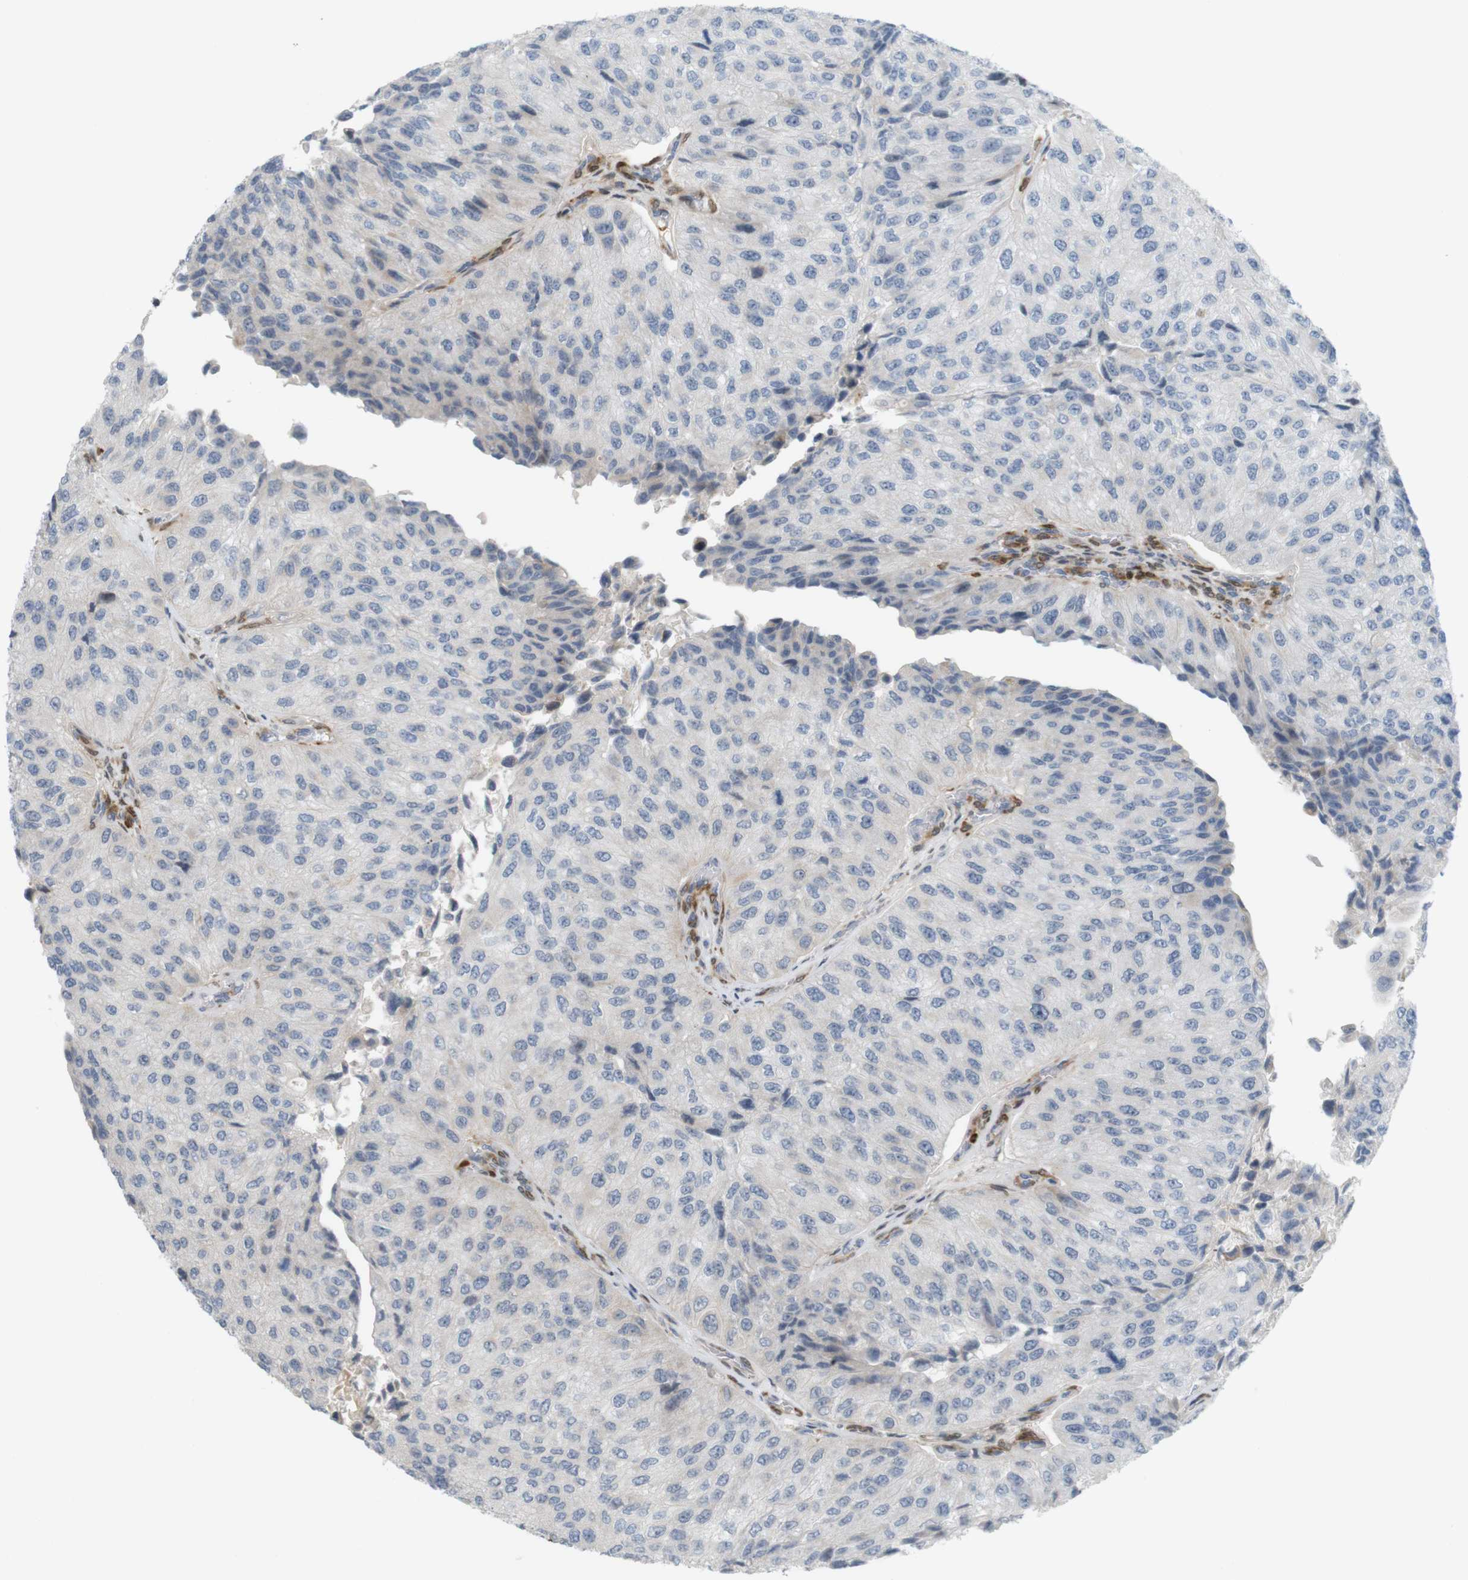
{"staining": {"intensity": "negative", "quantity": "none", "location": "none"}, "tissue": "urothelial cancer", "cell_type": "Tumor cells", "image_type": "cancer", "snomed": [{"axis": "morphology", "description": "Urothelial carcinoma, High grade"}, {"axis": "topography", "description": "Kidney"}, {"axis": "topography", "description": "Urinary bladder"}], "caption": "This is an IHC image of urothelial carcinoma (high-grade). There is no staining in tumor cells.", "gene": "PPP1R14A", "patient": {"sex": "male", "age": 77}}